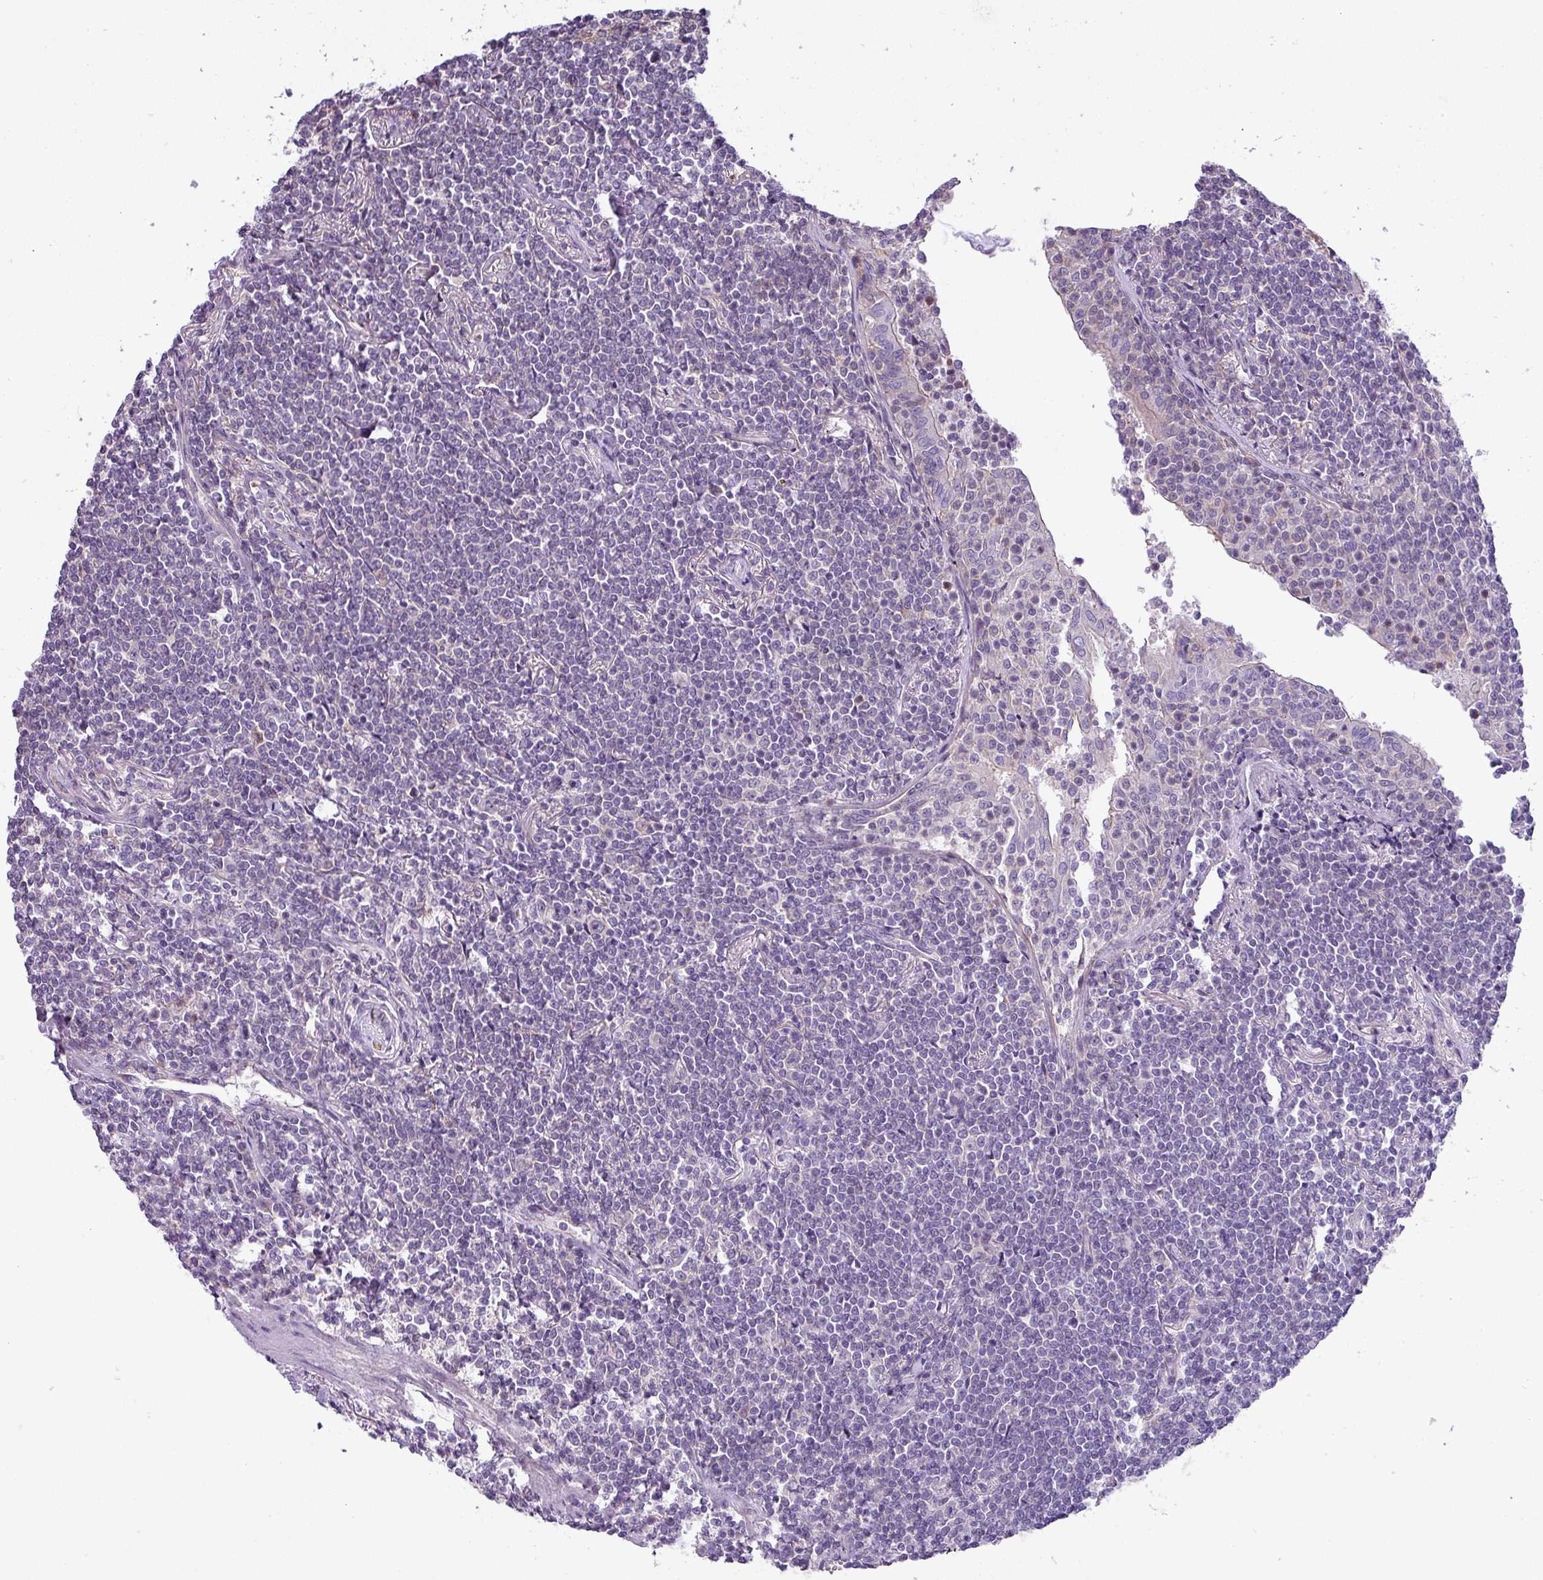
{"staining": {"intensity": "negative", "quantity": "none", "location": "none"}, "tissue": "lymphoma", "cell_type": "Tumor cells", "image_type": "cancer", "snomed": [{"axis": "morphology", "description": "Malignant lymphoma, non-Hodgkin's type, Low grade"}, {"axis": "topography", "description": "Lung"}], "caption": "This is a image of IHC staining of malignant lymphoma, non-Hodgkin's type (low-grade), which shows no staining in tumor cells.", "gene": "PALS2", "patient": {"sex": "female", "age": 71}}